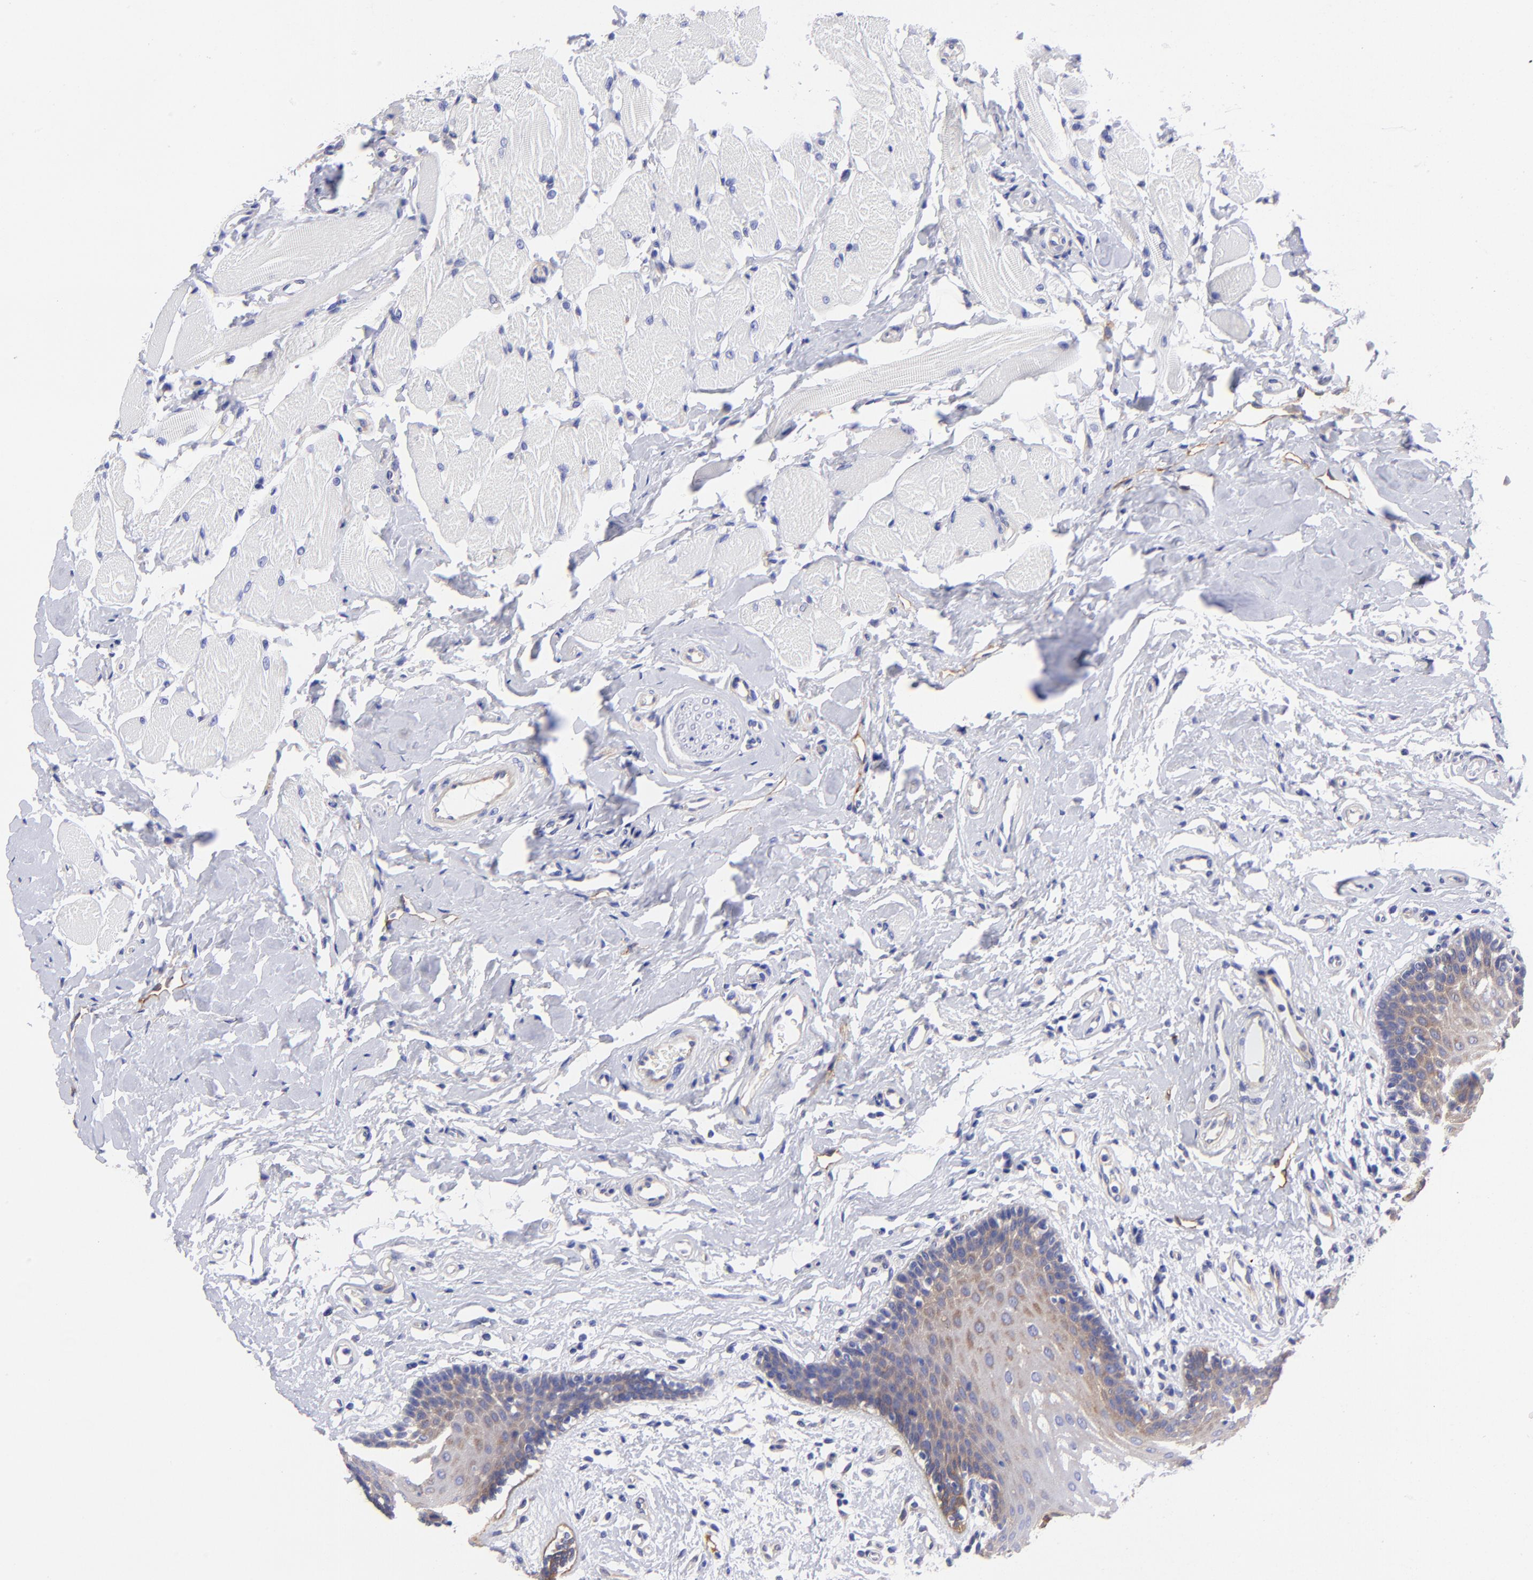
{"staining": {"intensity": "weak", "quantity": "<25%", "location": "cytoplasmic/membranous"}, "tissue": "oral mucosa", "cell_type": "Squamous epithelial cells", "image_type": "normal", "snomed": [{"axis": "morphology", "description": "Normal tissue, NOS"}, {"axis": "topography", "description": "Oral tissue"}], "caption": "Oral mucosa stained for a protein using immunohistochemistry (IHC) exhibits no positivity squamous epithelial cells.", "gene": "PPFIBP1", "patient": {"sex": "male", "age": 62}}